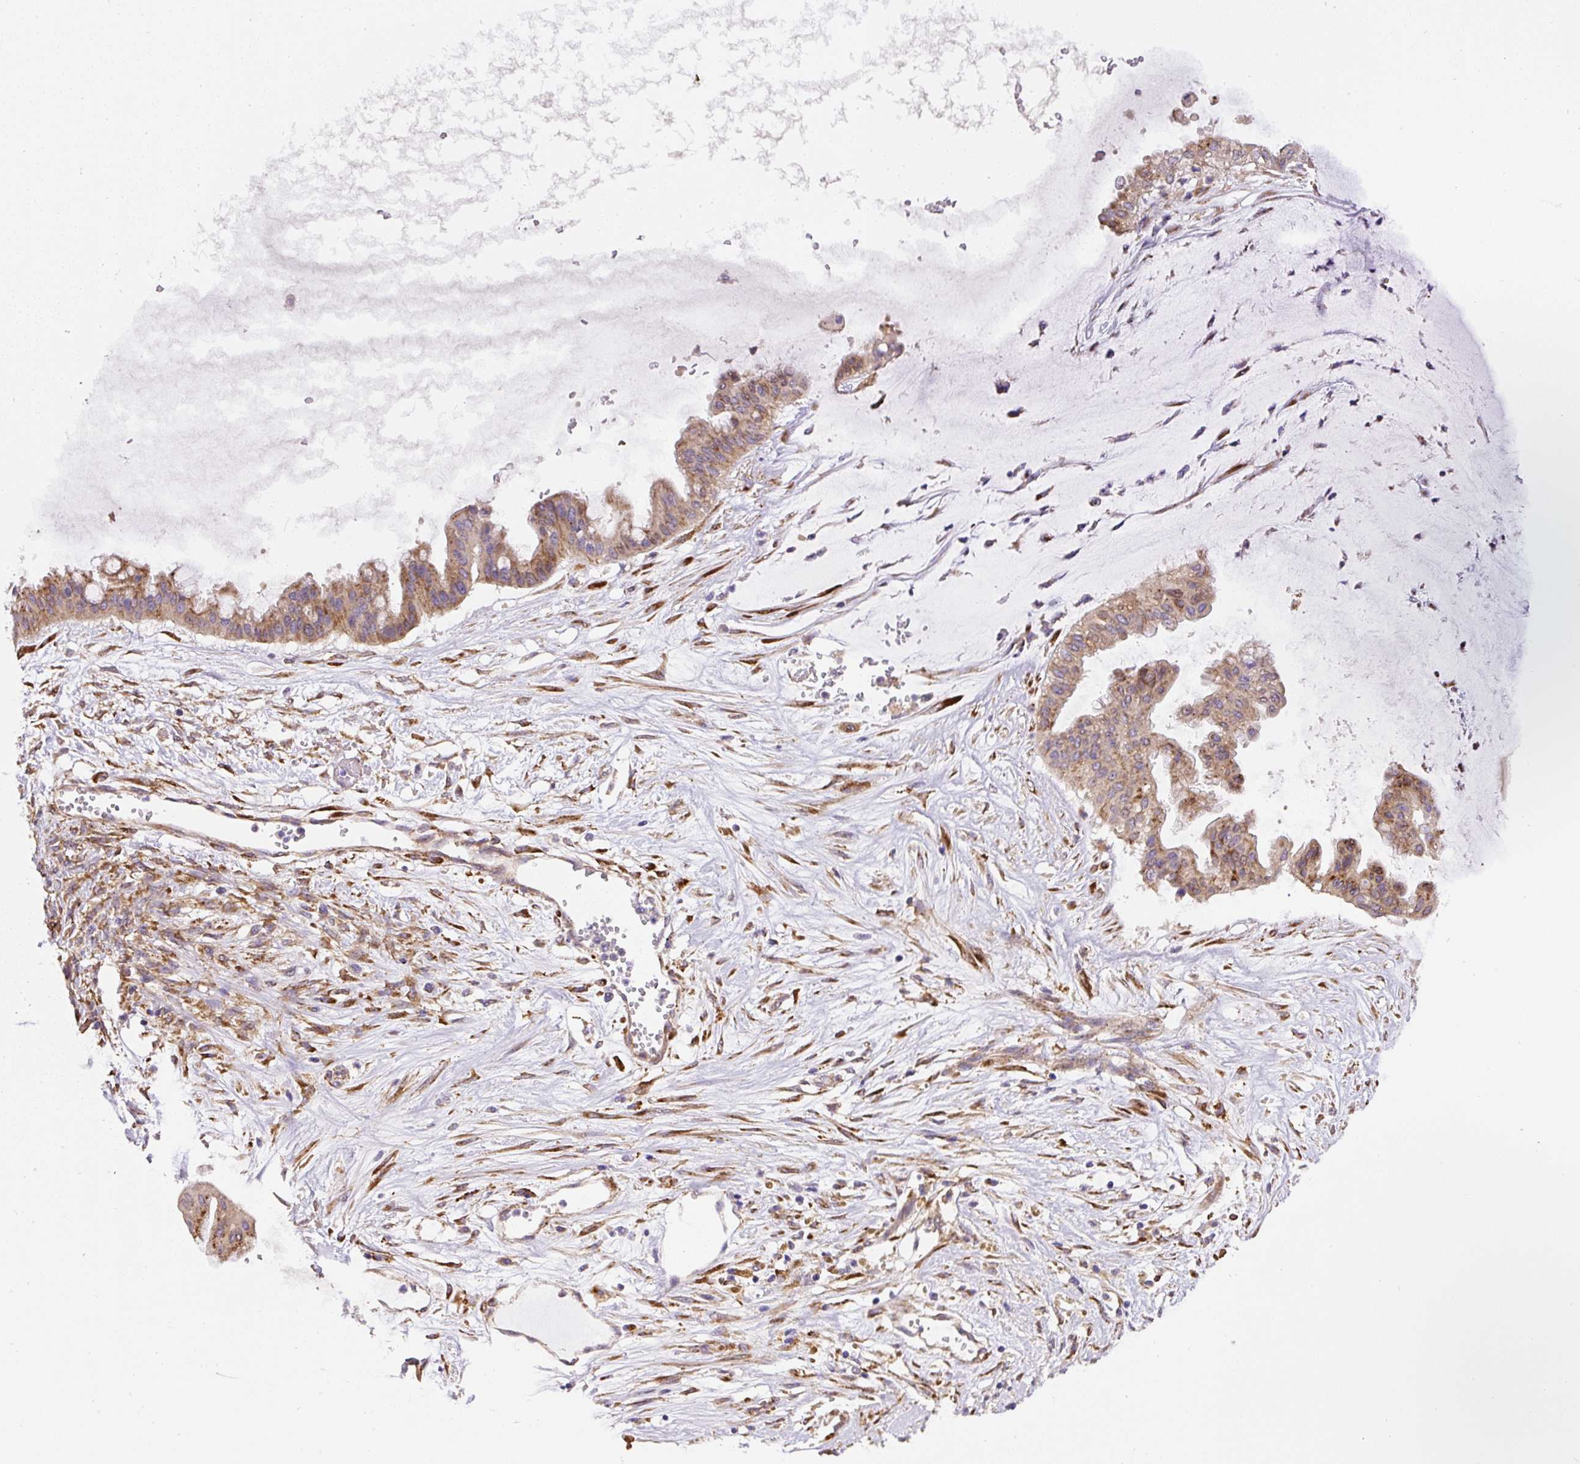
{"staining": {"intensity": "moderate", "quantity": ">75%", "location": "cytoplasmic/membranous"}, "tissue": "ovarian cancer", "cell_type": "Tumor cells", "image_type": "cancer", "snomed": [{"axis": "morphology", "description": "Cystadenocarcinoma, mucinous, NOS"}, {"axis": "topography", "description": "Ovary"}], "caption": "A photomicrograph showing moderate cytoplasmic/membranous positivity in about >75% of tumor cells in ovarian mucinous cystadenocarcinoma, as visualized by brown immunohistochemical staining.", "gene": "RNF170", "patient": {"sex": "female", "age": 73}}